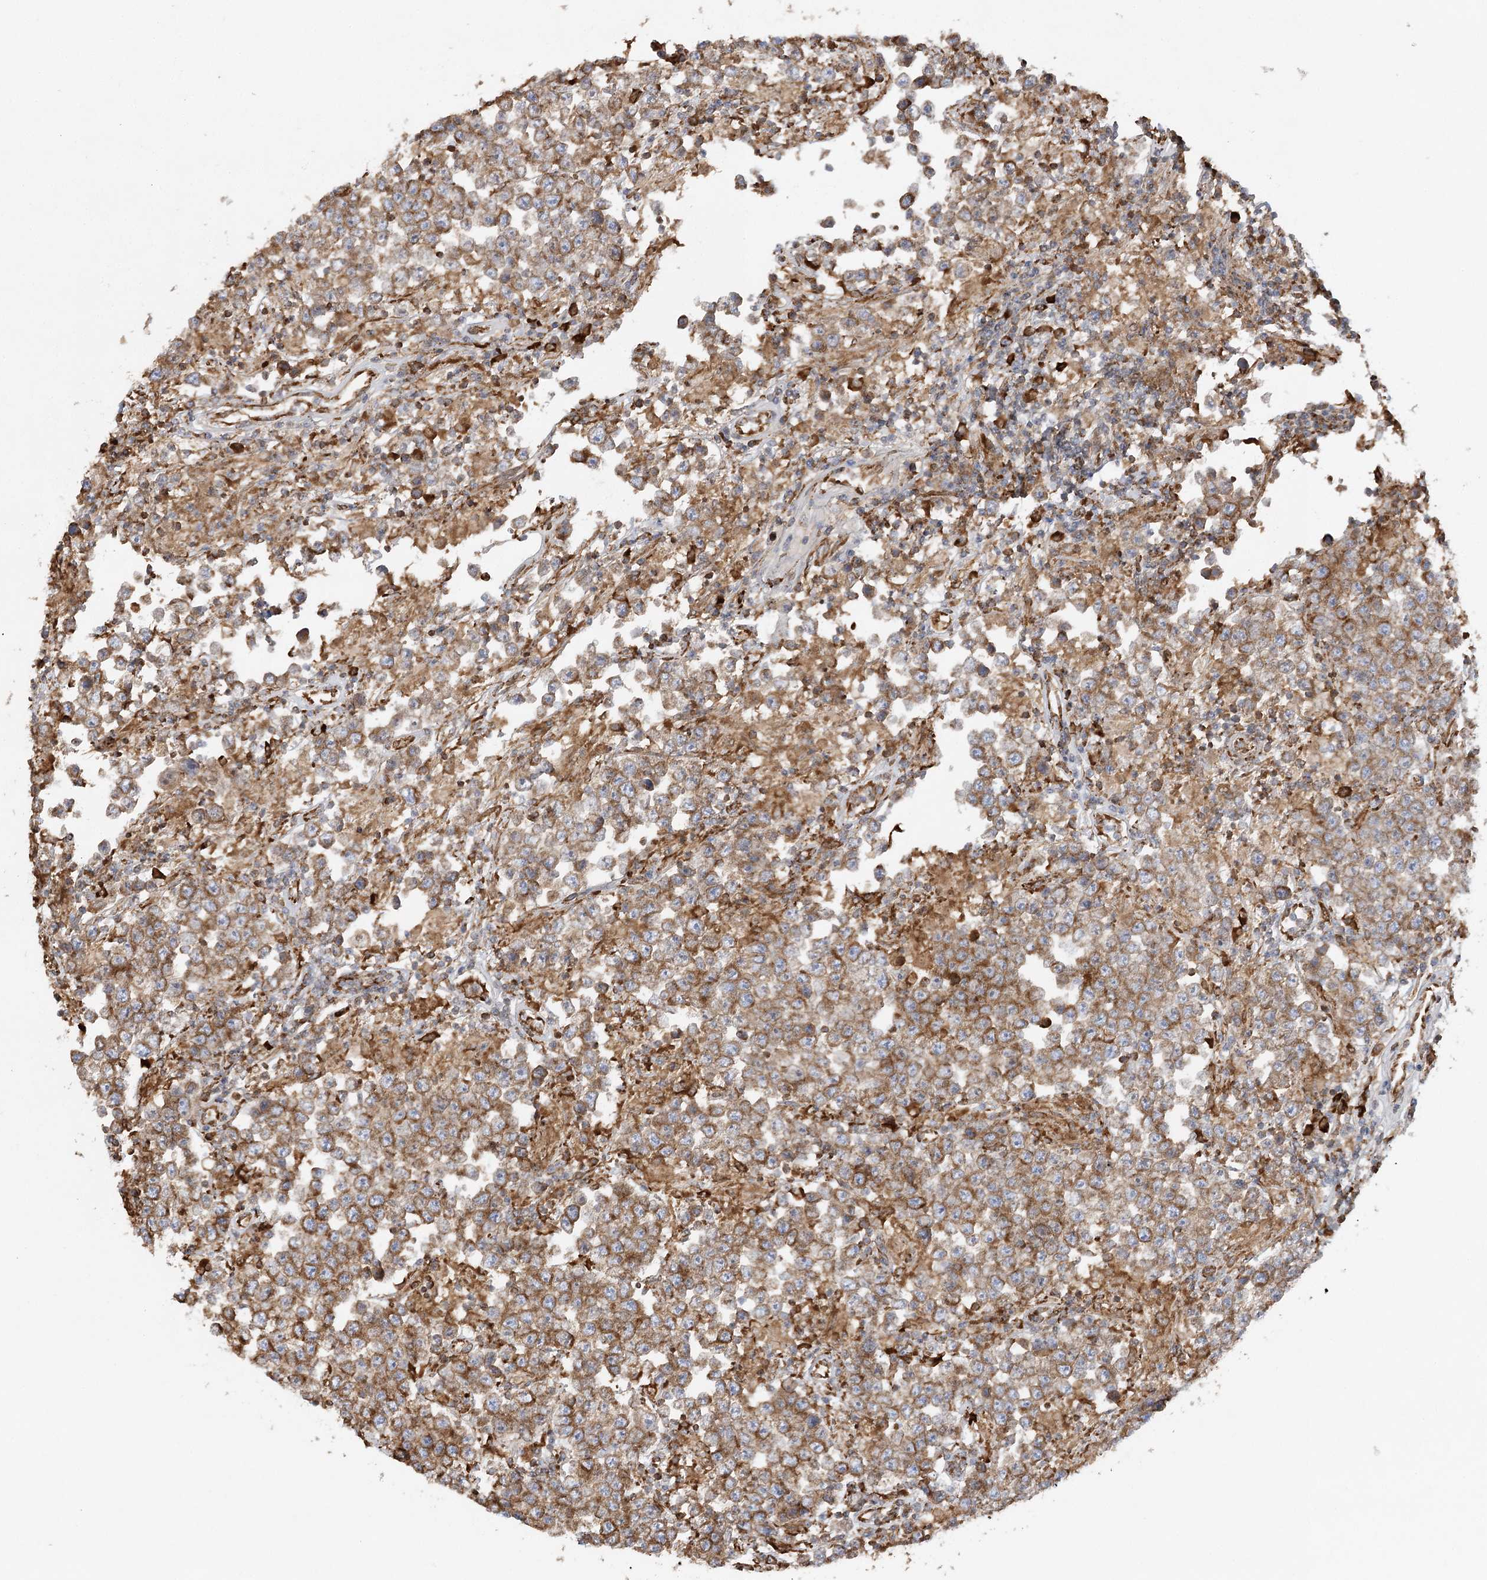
{"staining": {"intensity": "moderate", "quantity": ">75%", "location": "cytoplasmic/membranous"}, "tissue": "testis cancer", "cell_type": "Tumor cells", "image_type": "cancer", "snomed": [{"axis": "morphology", "description": "Normal tissue, NOS"}, {"axis": "morphology", "description": "Urothelial carcinoma, High grade"}, {"axis": "morphology", "description": "Seminoma, NOS"}, {"axis": "morphology", "description": "Carcinoma, Embryonal, NOS"}, {"axis": "topography", "description": "Urinary bladder"}, {"axis": "topography", "description": "Testis"}], "caption": "Immunohistochemistry (IHC) of human embryonal carcinoma (testis) exhibits medium levels of moderate cytoplasmic/membranous staining in about >75% of tumor cells.", "gene": "ACAP2", "patient": {"sex": "male", "age": 41}}